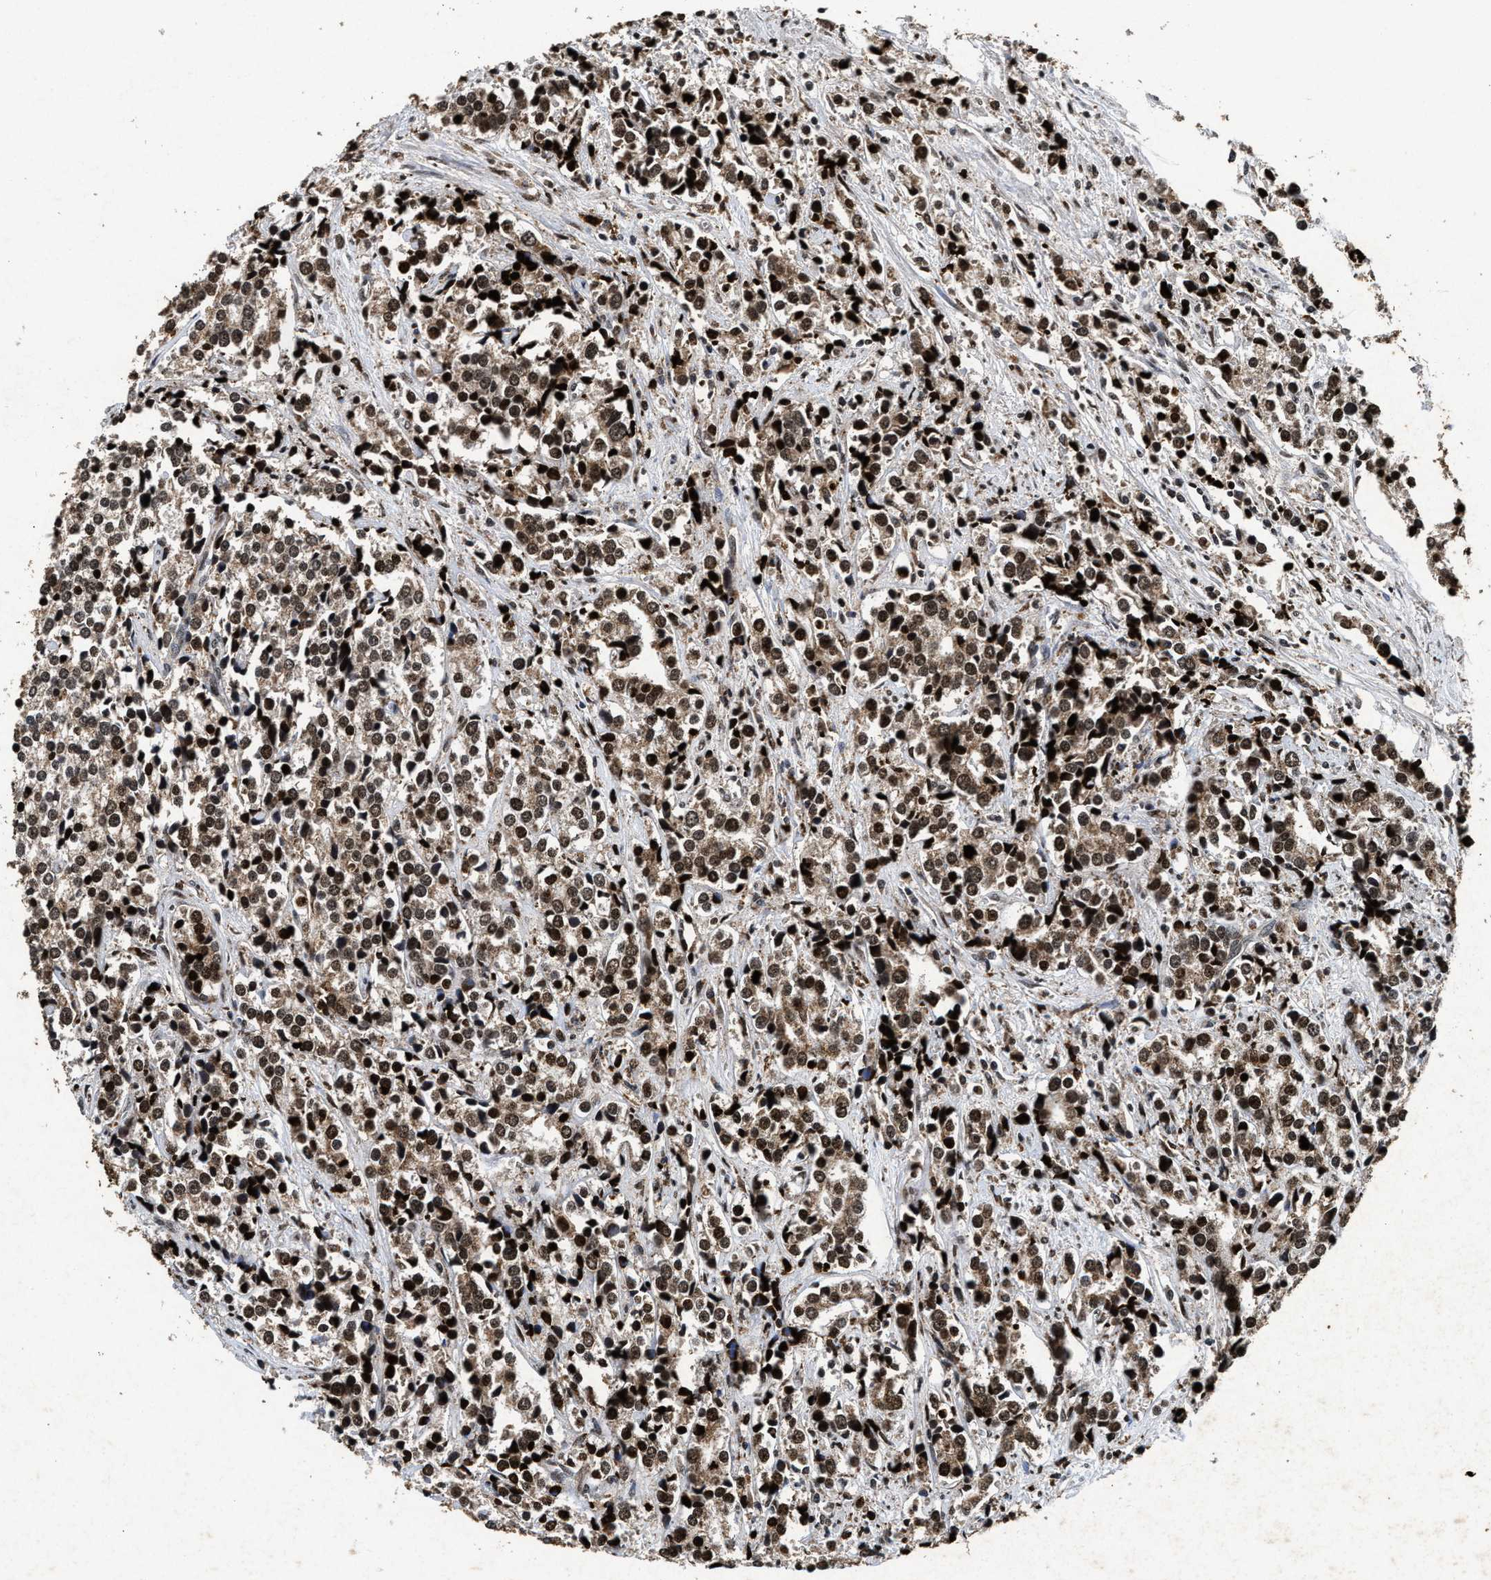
{"staining": {"intensity": "moderate", "quantity": ">75%", "location": "cytoplasmic/membranous,nuclear"}, "tissue": "prostate cancer", "cell_type": "Tumor cells", "image_type": "cancer", "snomed": [{"axis": "morphology", "description": "Adenocarcinoma, High grade"}, {"axis": "topography", "description": "Prostate"}], "caption": "Prostate adenocarcinoma (high-grade) tissue demonstrates moderate cytoplasmic/membranous and nuclear positivity in approximately >75% of tumor cells, visualized by immunohistochemistry.", "gene": "ACOX1", "patient": {"sex": "male", "age": 71}}